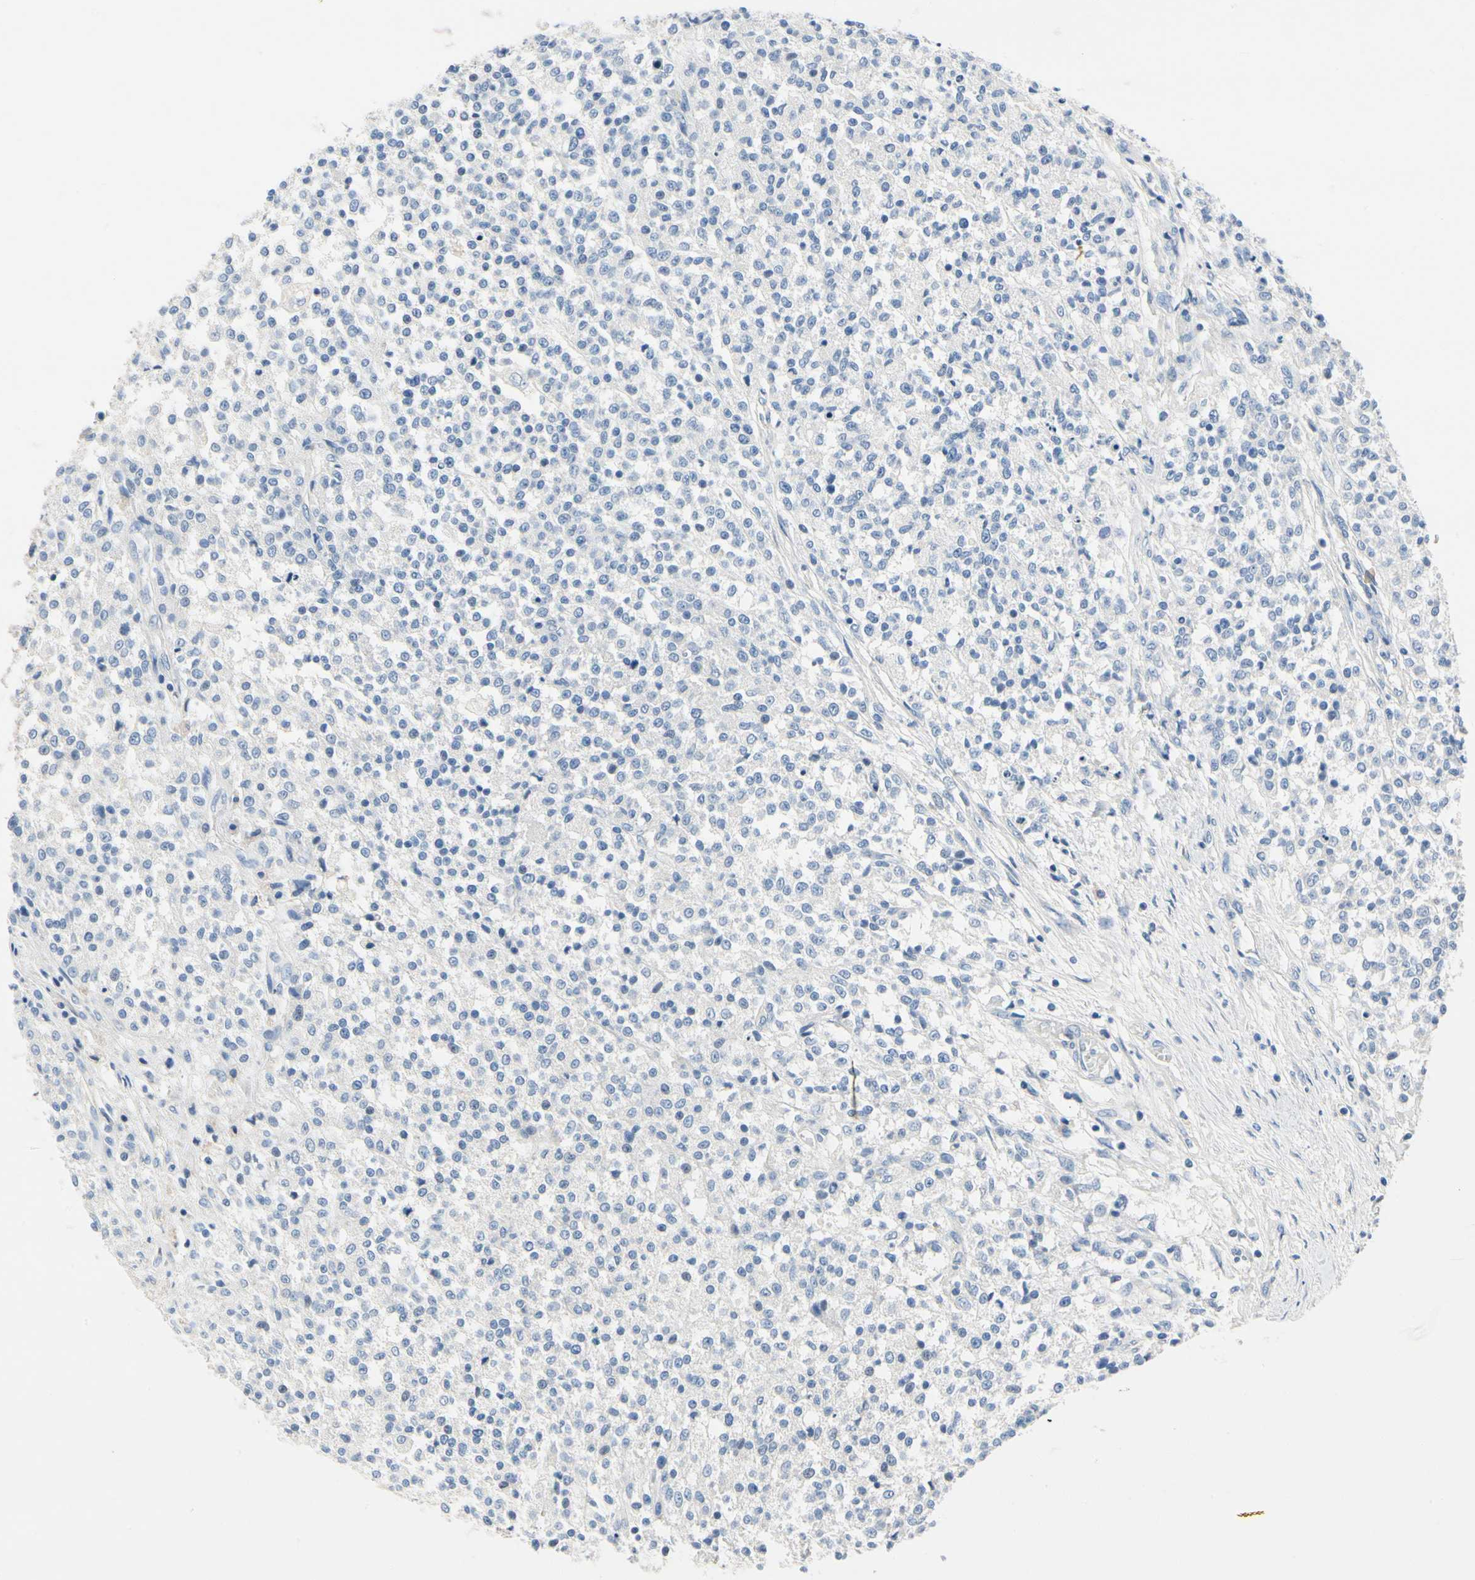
{"staining": {"intensity": "negative", "quantity": "none", "location": "none"}, "tissue": "testis cancer", "cell_type": "Tumor cells", "image_type": "cancer", "snomed": [{"axis": "morphology", "description": "Seminoma, NOS"}, {"axis": "topography", "description": "Testis"}], "caption": "This histopathology image is of testis cancer (seminoma) stained with IHC to label a protein in brown with the nuclei are counter-stained blue. There is no expression in tumor cells.", "gene": "CA14", "patient": {"sex": "male", "age": 59}}